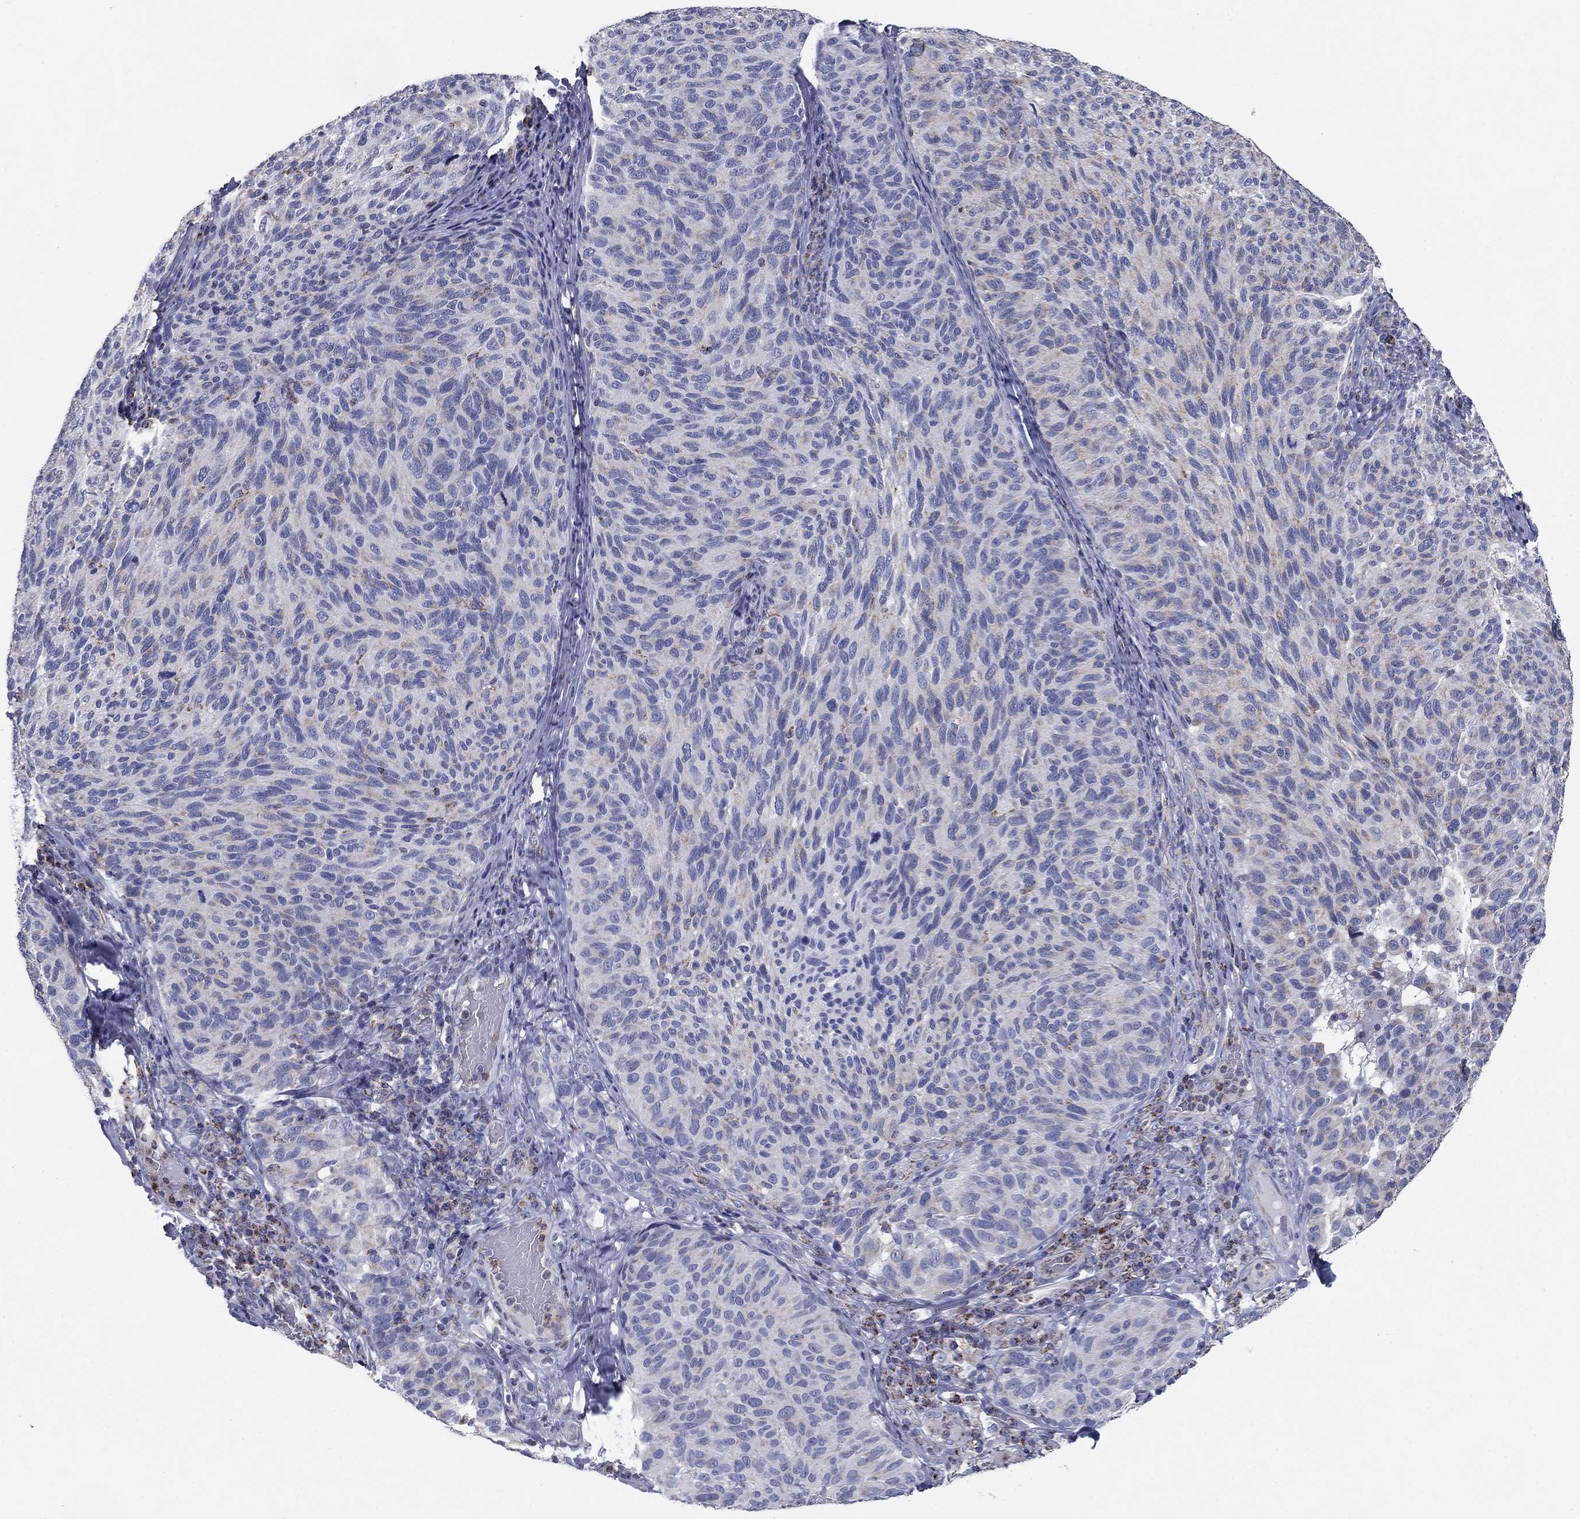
{"staining": {"intensity": "weak", "quantity": "<25%", "location": "cytoplasmic/membranous"}, "tissue": "melanoma", "cell_type": "Tumor cells", "image_type": "cancer", "snomed": [{"axis": "morphology", "description": "Malignant melanoma, NOS"}, {"axis": "topography", "description": "Skin"}], "caption": "IHC of melanoma displays no staining in tumor cells.", "gene": "NDUFA4L2", "patient": {"sex": "female", "age": 73}}